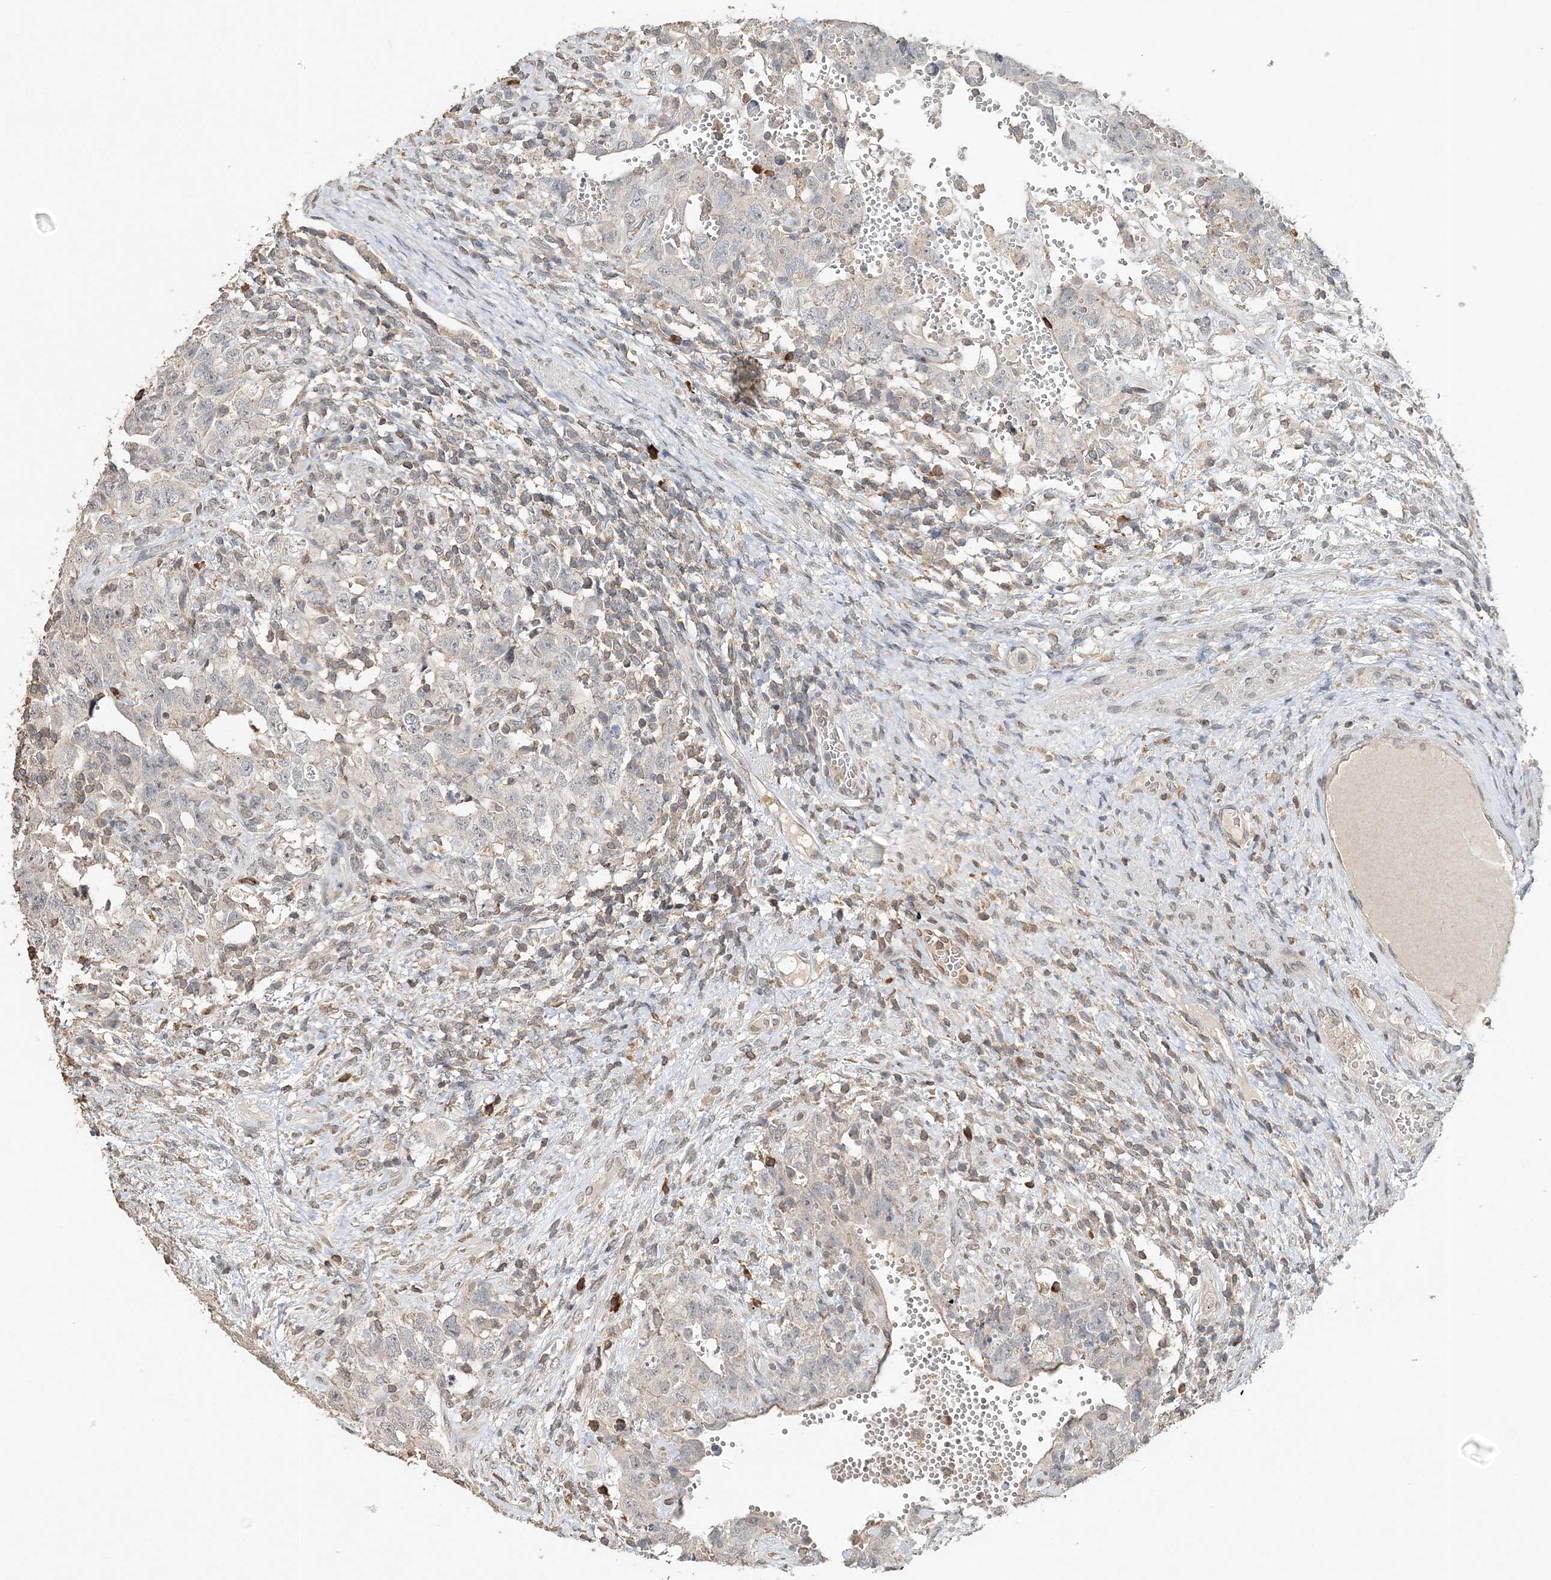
{"staining": {"intensity": "negative", "quantity": "none", "location": "none"}, "tissue": "testis cancer", "cell_type": "Tumor cells", "image_type": "cancer", "snomed": [{"axis": "morphology", "description": "Carcinoma, Embryonal, NOS"}, {"axis": "topography", "description": "Testis"}], "caption": "DAB immunohistochemical staining of testis cancer exhibits no significant staining in tumor cells.", "gene": "FAM110A", "patient": {"sex": "male", "age": 26}}